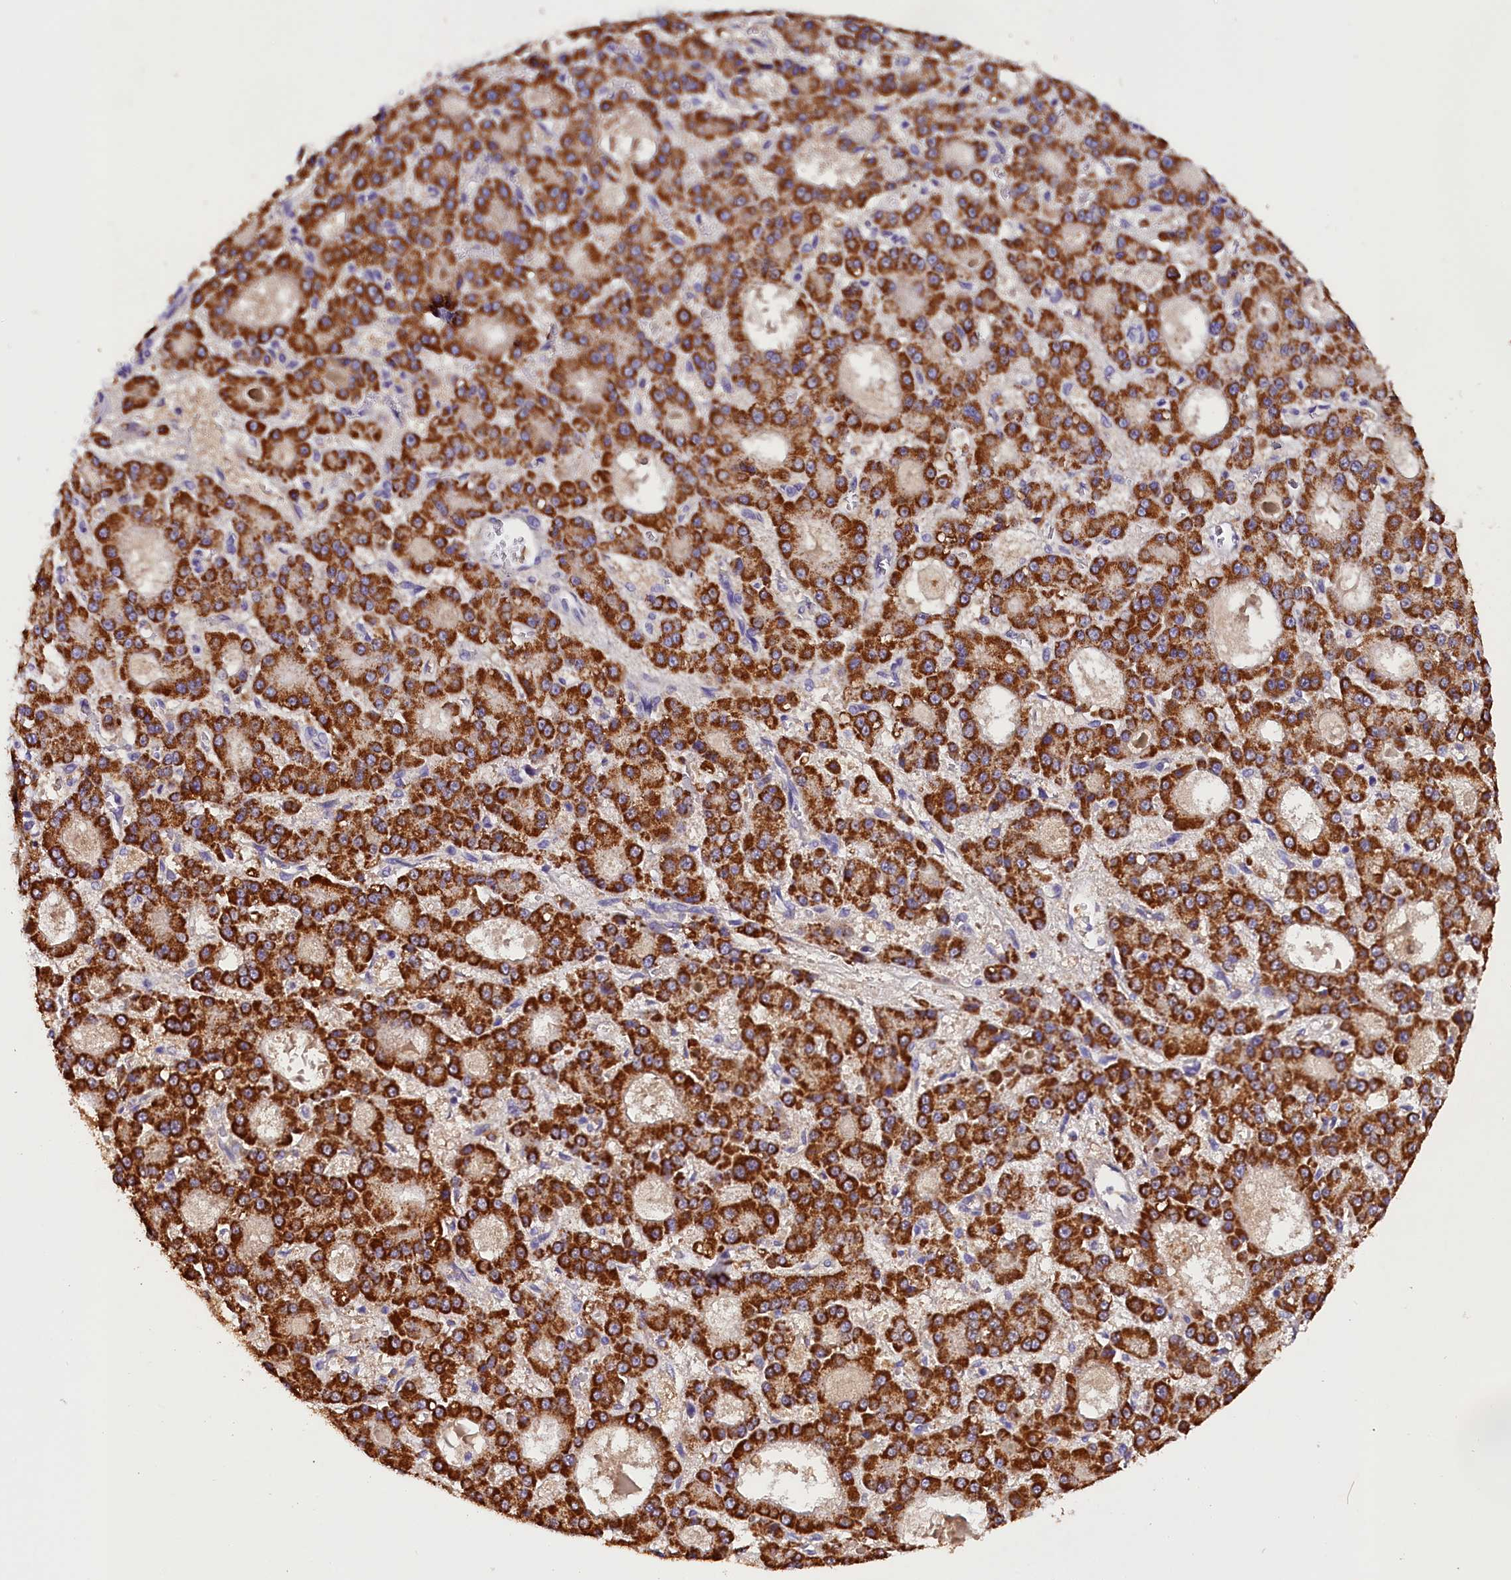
{"staining": {"intensity": "strong", "quantity": ">75%", "location": "cytoplasmic/membranous"}, "tissue": "liver cancer", "cell_type": "Tumor cells", "image_type": "cancer", "snomed": [{"axis": "morphology", "description": "Carcinoma, Hepatocellular, NOS"}, {"axis": "topography", "description": "Liver"}], "caption": "The immunohistochemical stain shows strong cytoplasmic/membranous positivity in tumor cells of liver cancer tissue.", "gene": "SIX5", "patient": {"sex": "male", "age": 70}}